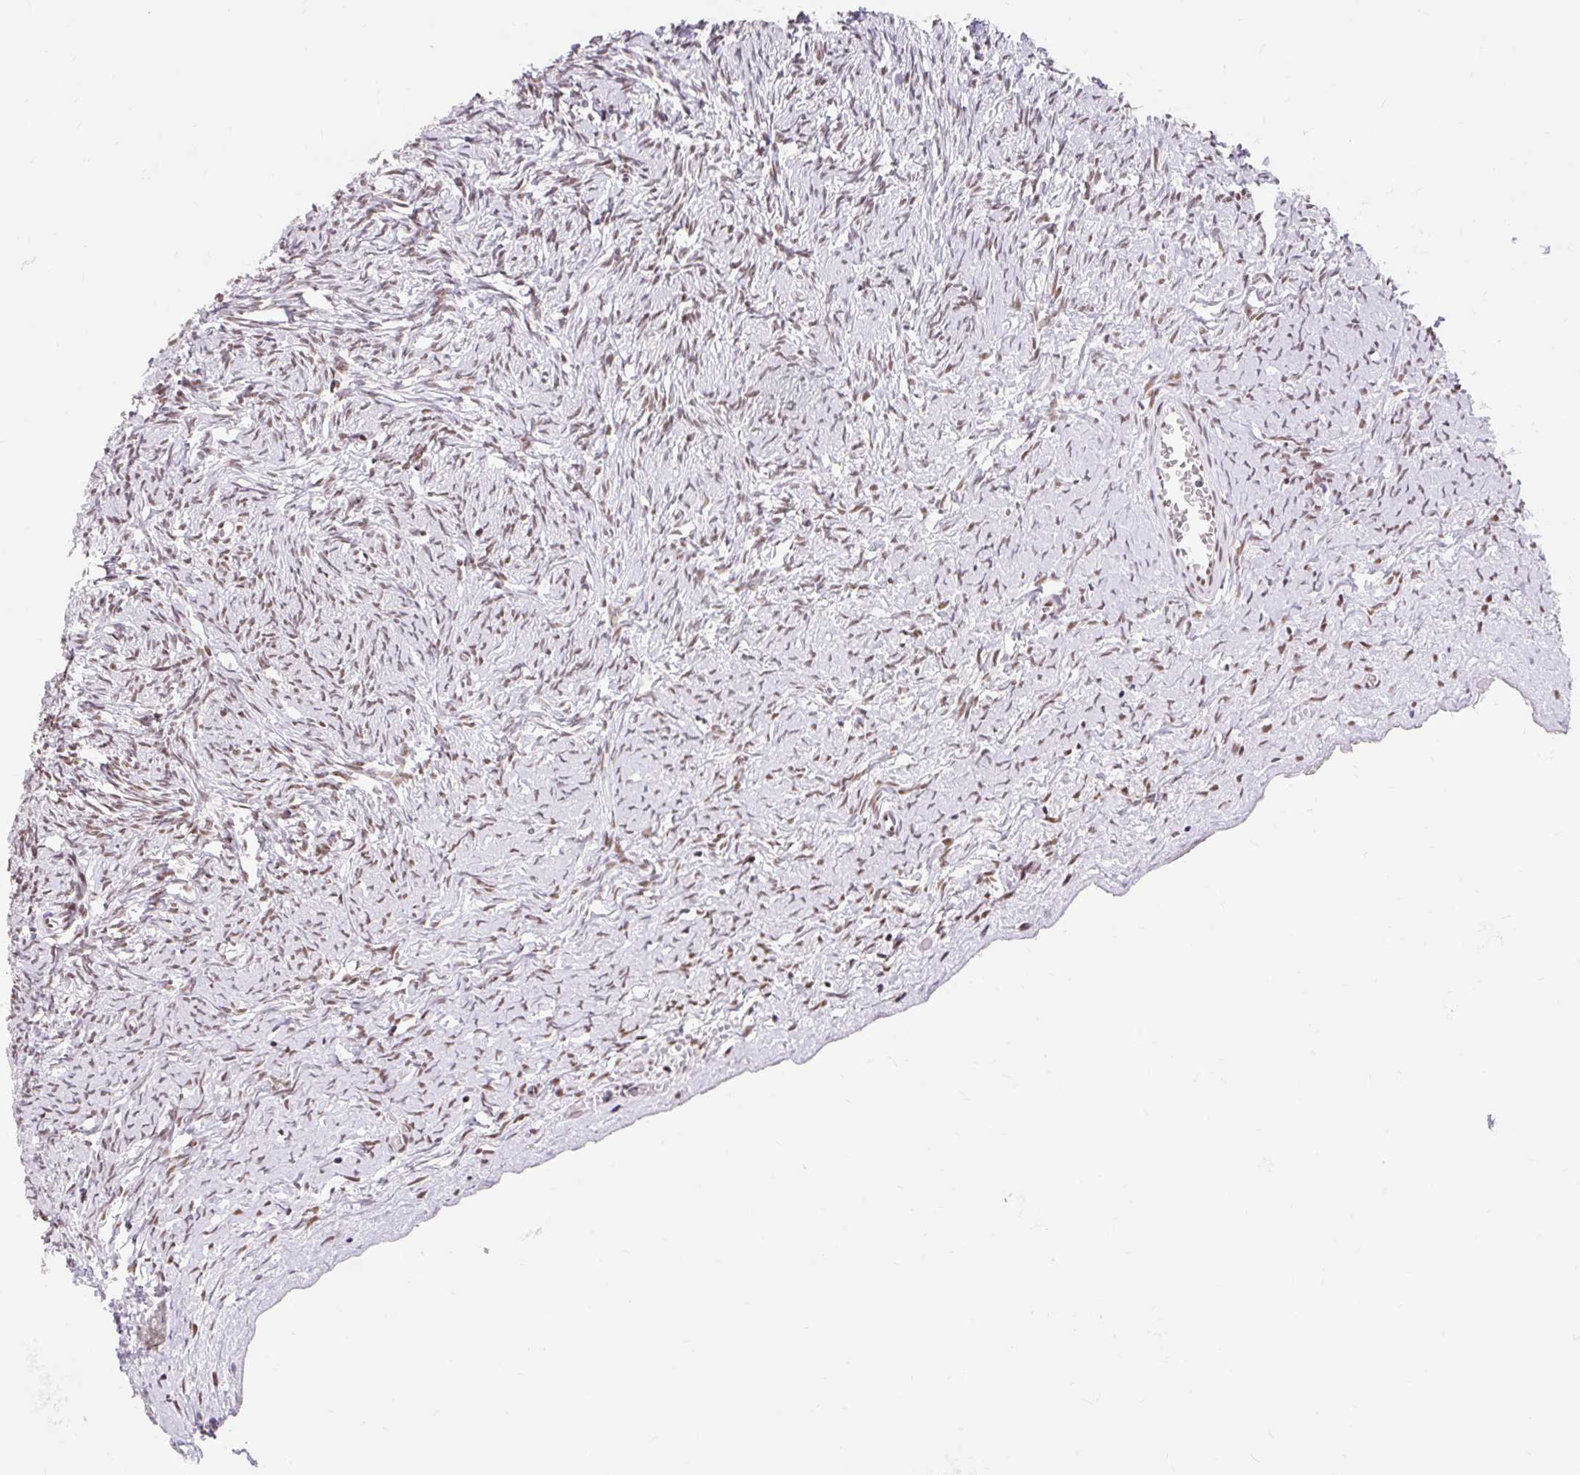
{"staining": {"intensity": "moderate", "quantity": ">75%", "location": "nuclear"}, "tissue": "ovary", "cell_type": "Ovarian stroma cells", "image_type": "normal", "snomed": [{"axis": "morphology", "description": "Normal tissue, NOS"}, {"axis": "topography", "description": "Ovary"}], "caption": "This photomicrograph displays immunohistochemistry (IHC) staining of normal ovary, with medium moderate nuclear positivity in approximately >75% of ovarian stroma cells.", "gene": "SRSF10", "patient": {"sex": "female", "age": 39}}